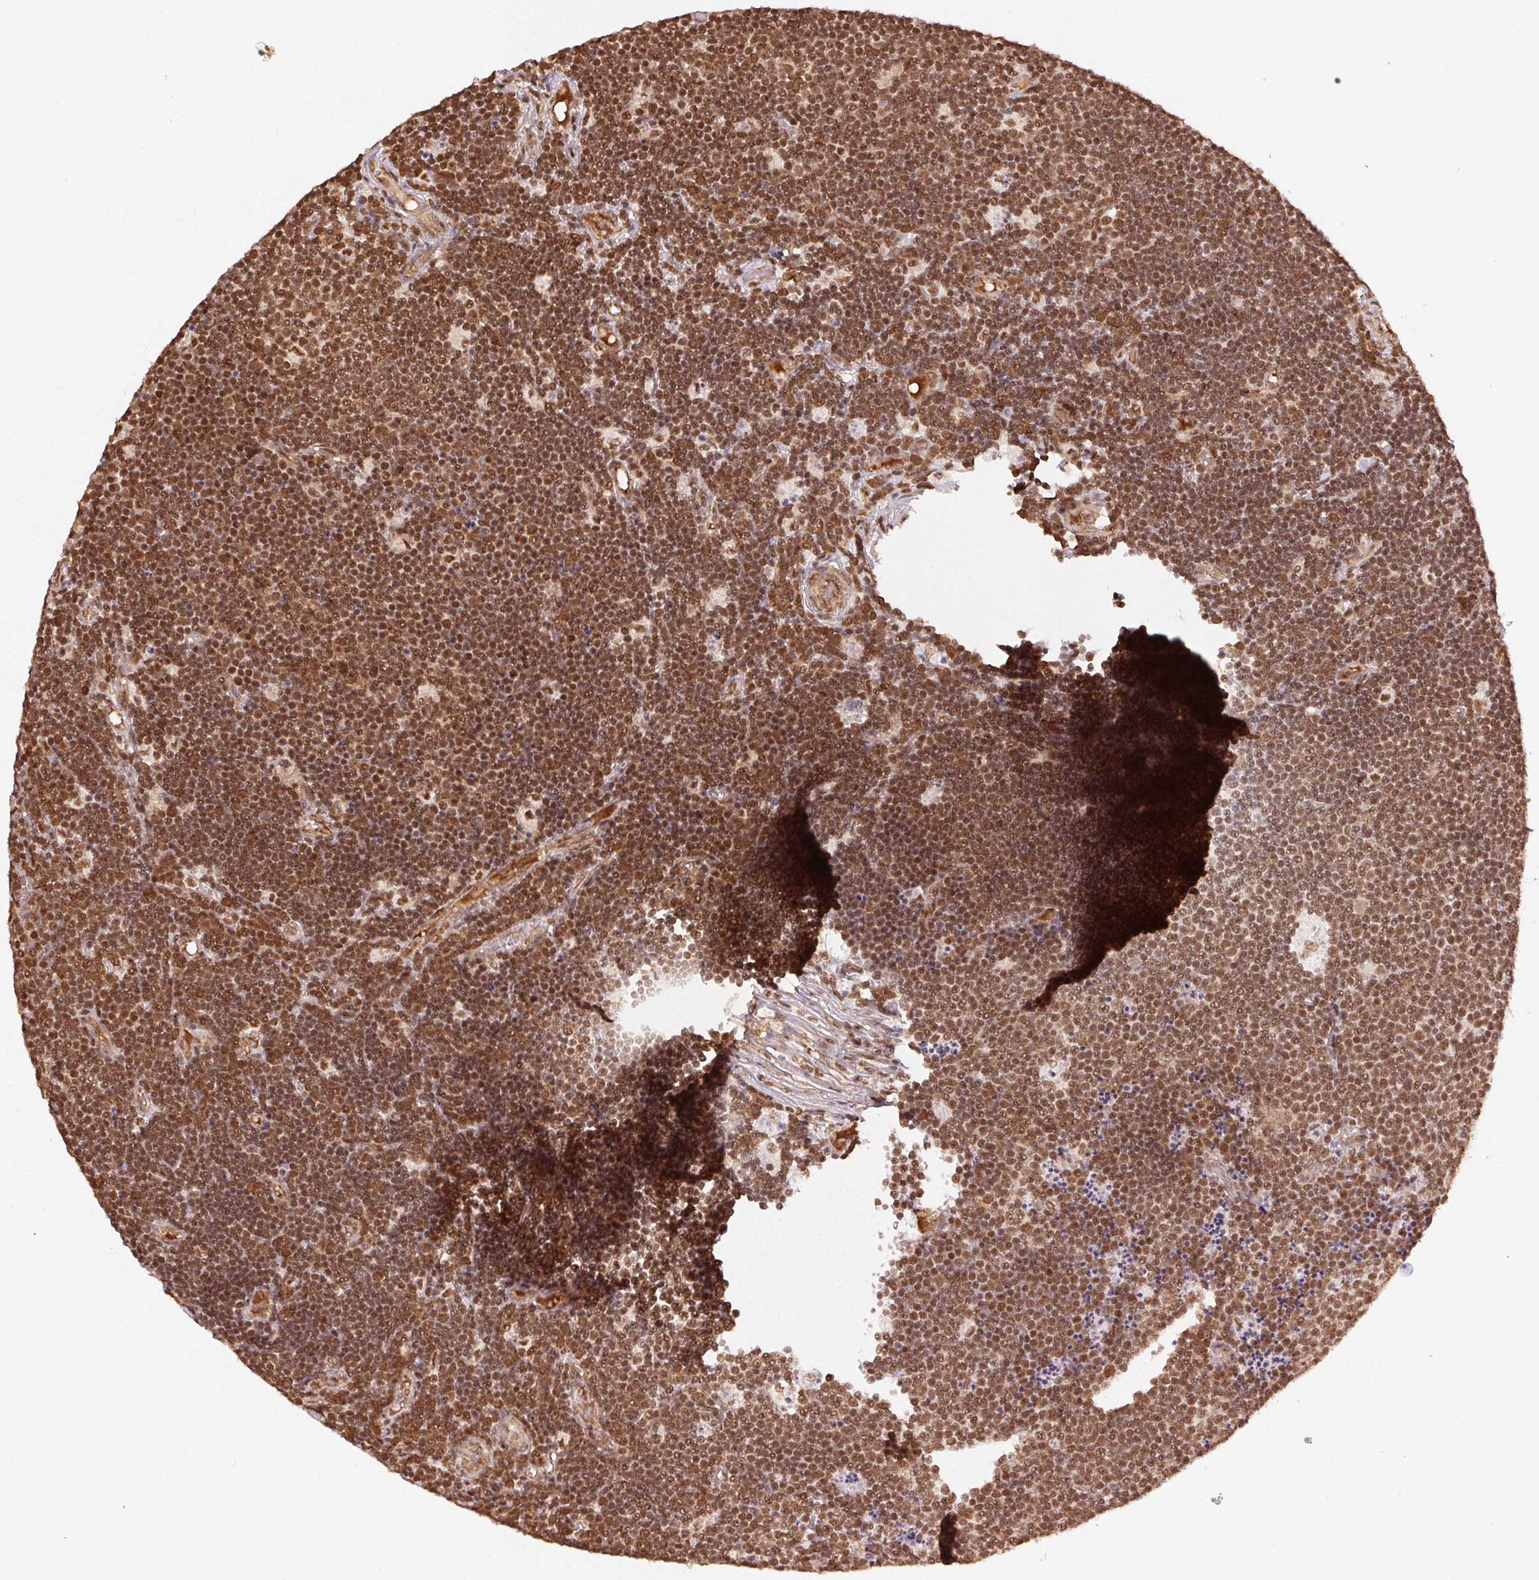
{"staining": {"intensity": "moderate", "quantity": ">75%", "location": "nuclear"}, "tissue": "lymphoma", "cell_type": "Tumor cells", "image_type": "cancer", "snomed": [{"axis": "morphology", "description": "Malignant lymphoma, non-Hodgkin's type, Low grade"}, {"axis": "topography", "description": "Brain"}], "caption": "Brown immunohistochemical staining in lymphoma exhibits moderate nuclear expression in approximately >75% of tumor cells. The protein of interest is stained brown, and the nuclei are stained in blue (DAB IHC with brightfield microscopy, high magnification).", "gene": "TREML4", "patient": {"sex": "female", "age": 66}}